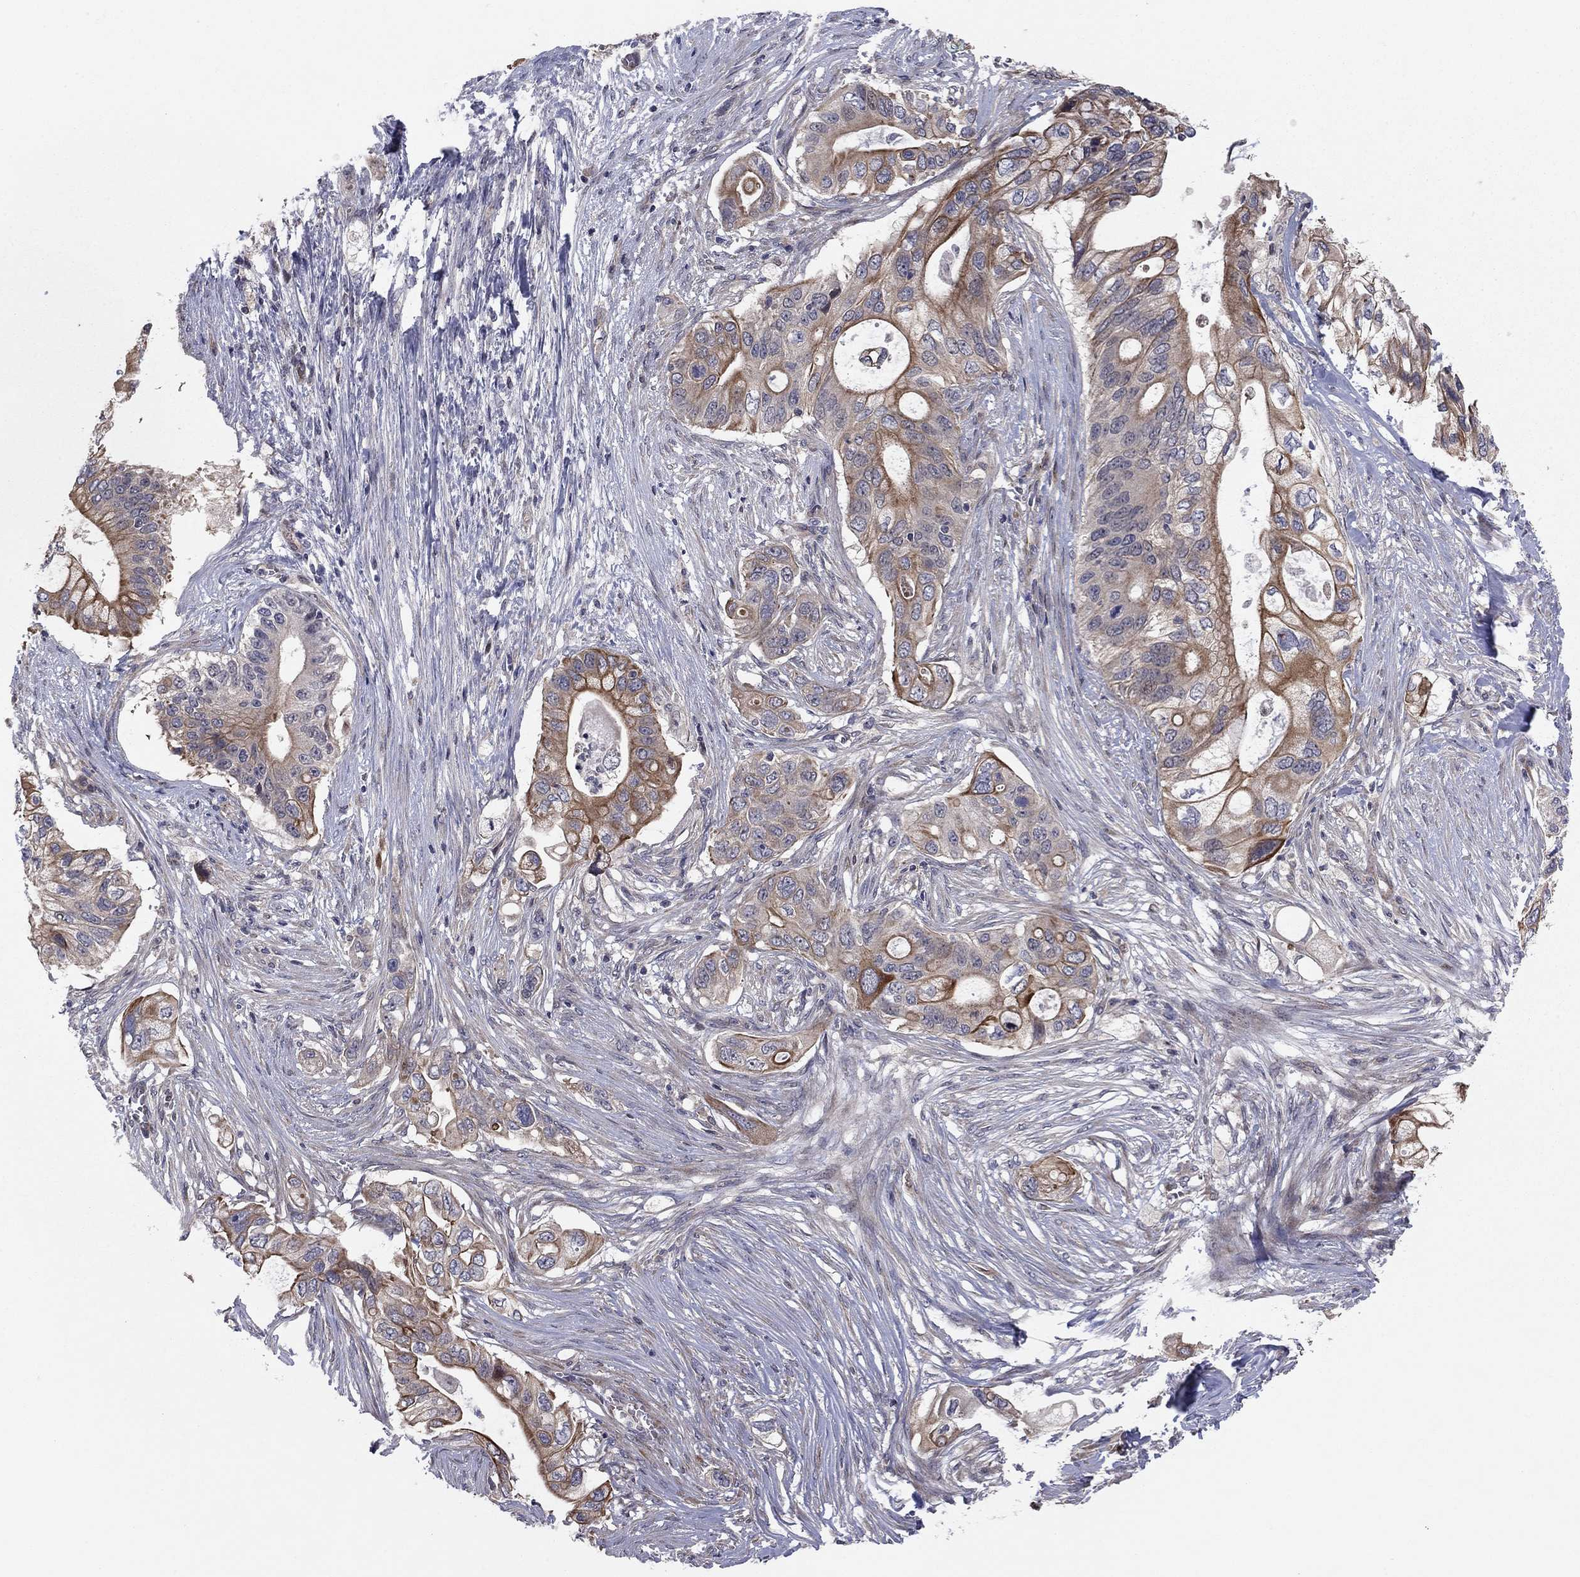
{"staining": {"intensity": "moderate", "quantity": "25%-75%", "location": "cytoplasmic/membranous"}, "tissue": "pancreatic cancer", "cell_type": "Tumor cells", "image_type": "cancer", "snomed": [{"axis": "morphology", "description": "Adenocarcinoma, NOS"}, {"axis": "topography", "description": "Pancreas"}], "caption": "Immunohistochemistry (DAB (3,3'-diaminobenzidine)) staining of human adenocarcinoma (pancreatic) demonstrates moderate cytoplasmic/membranous protein expression in approximately 25%-75% of tumor cells.", "gene": "BCL11A", "patient": {"sex": "female", "age": 72}}